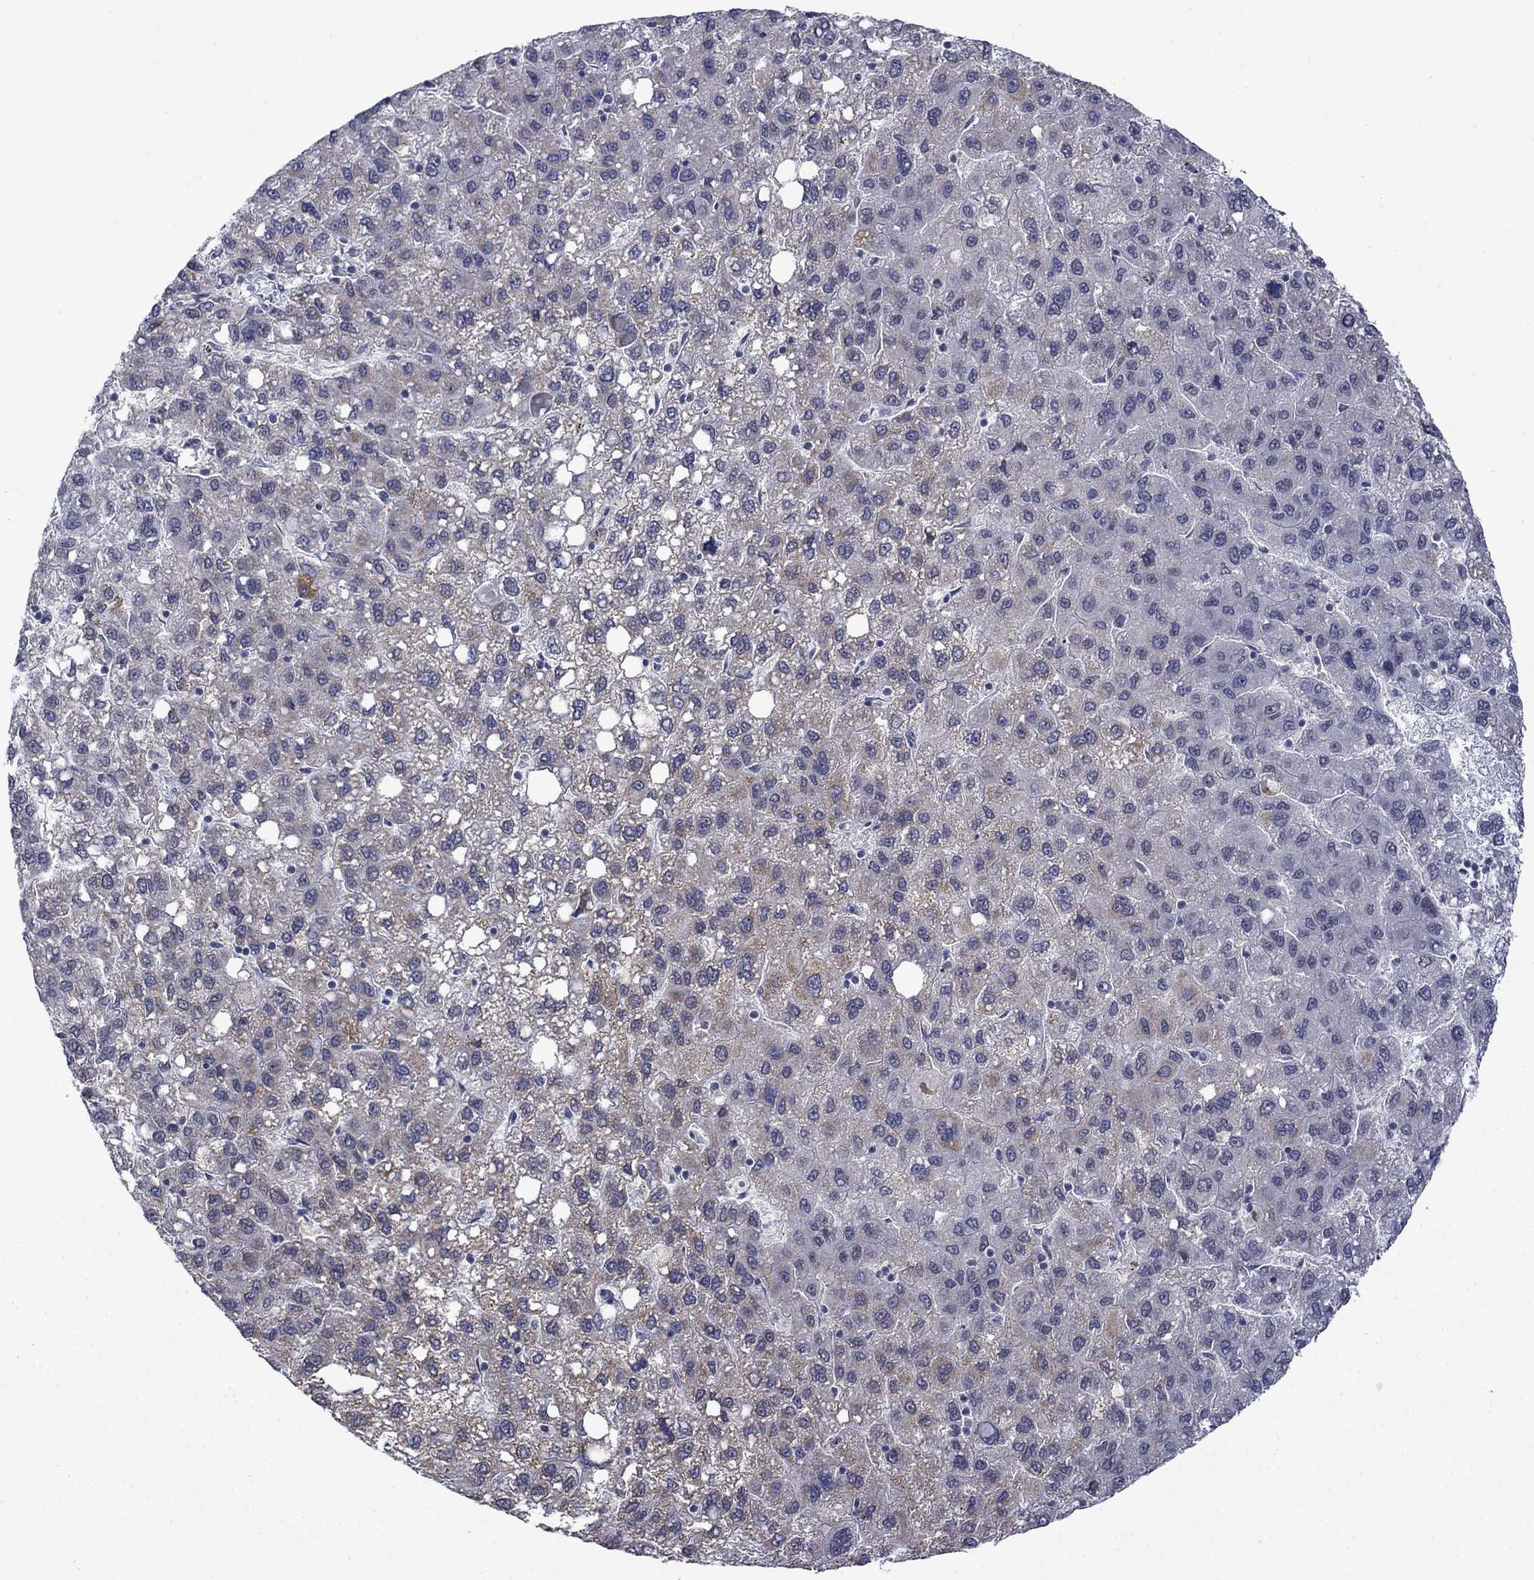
{"staining": {"intensity": "weak", "quantity": "<25%", "location": "cytoplasmic/membranous"}, "tissue": "liver cancer", "cell_type": "Tumor cells", "image_type": "cancer", "snomed": [{"axis": "morphology", "description": "Carcinoma, Hepatocellular, NOS"}, {"axis": "topography", "description": "Liver"}], "caption": "Liver cancer stained for a protein using immunohistochemistry demonstrates no expression tumor cells.", "gene": "KCNJ16", "patient": {"sex": "female", "age": 82}}